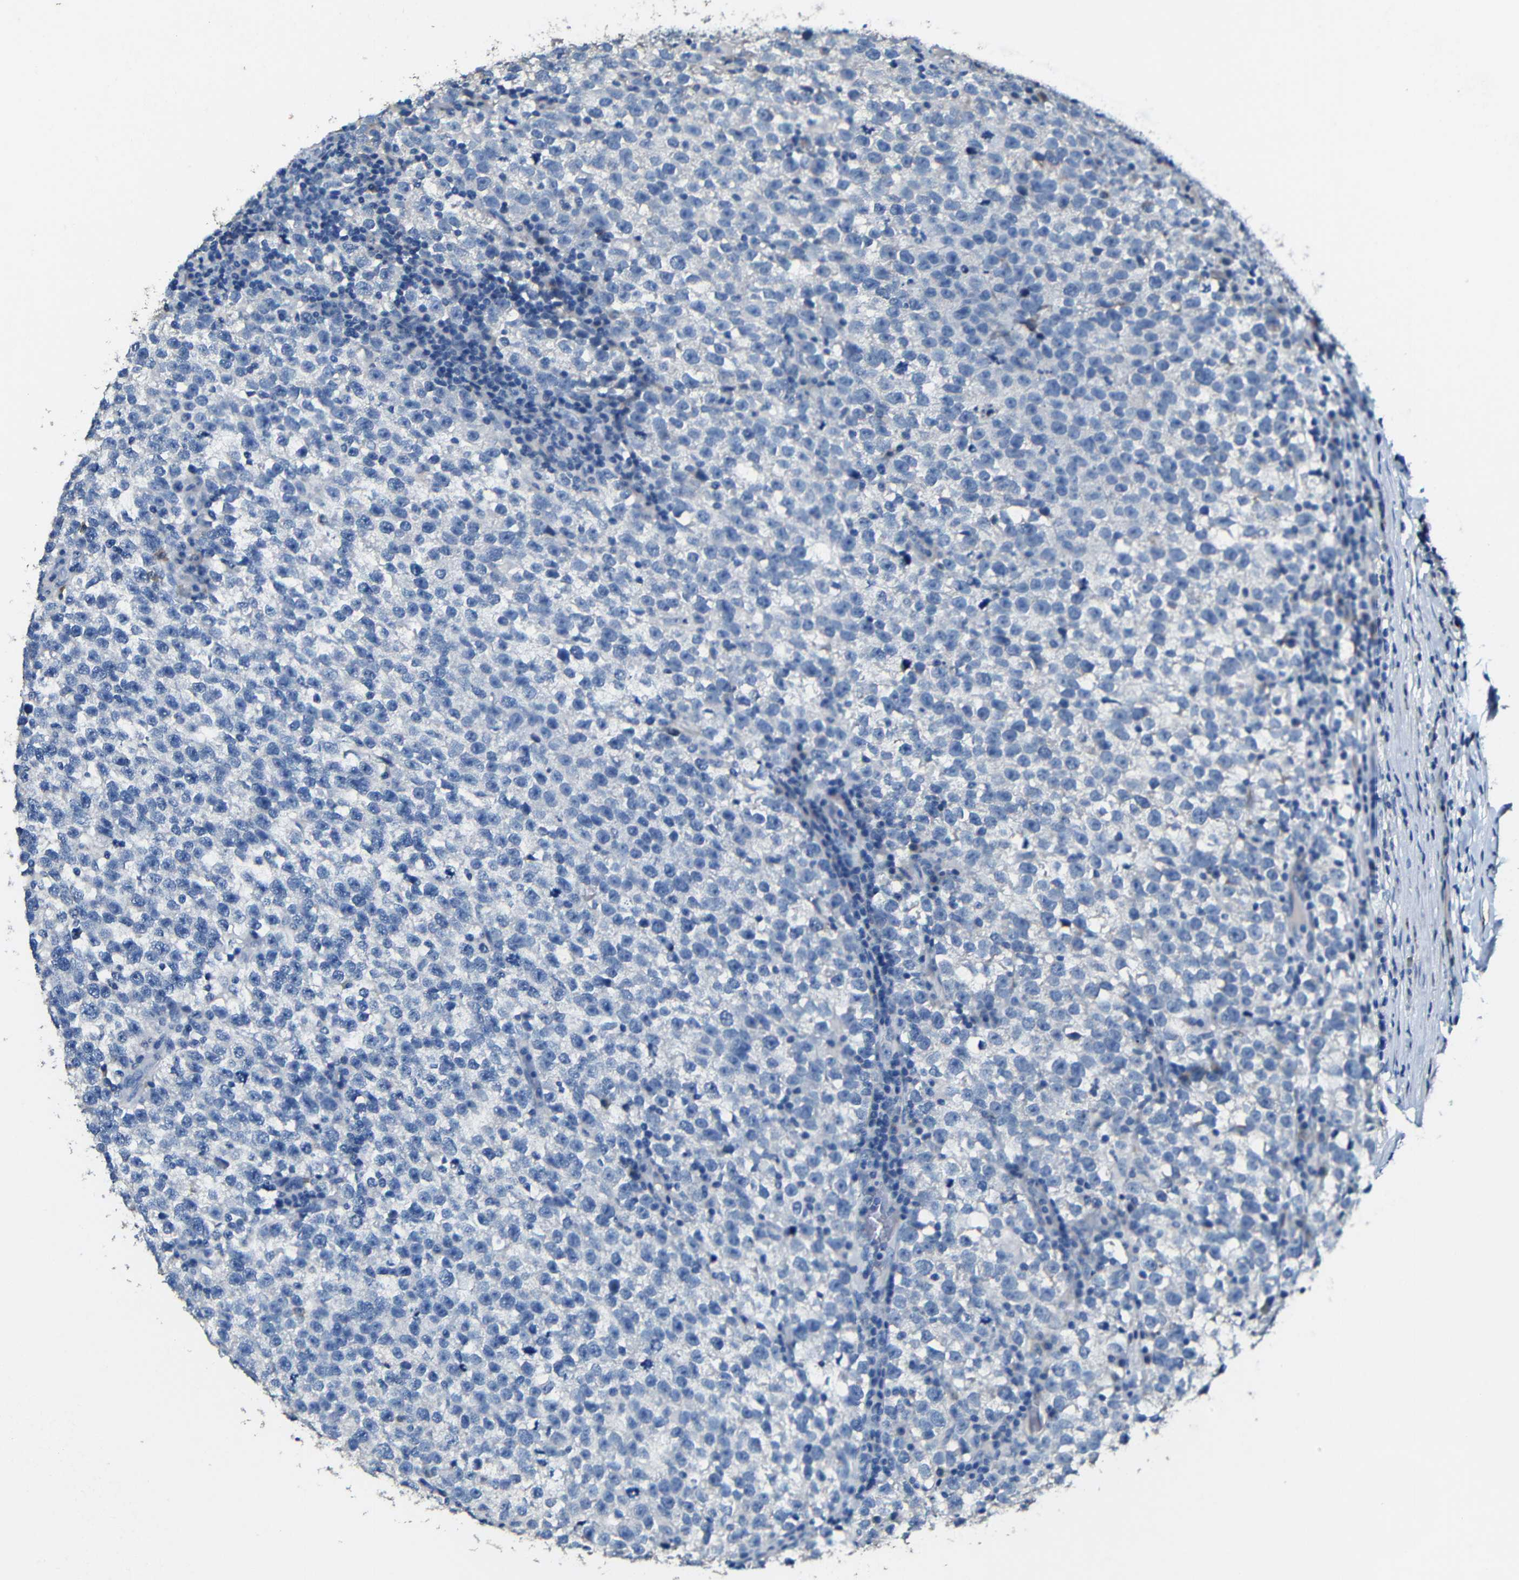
{"staining": {"intensity": "negative", "quantity": "none", "location": "none"}, "tissue": "testis cancer", "cell_type": "Tumor cells", "image_type": "cancer", "snomed": [{"axis": "morphology", "description": "Normal tissue, NOS"}, {"axis": "morphology", "description": "Seminoma, NOS"}, {"axis": "topography", "description": "Testis"}], "caption": "The micrograph demonstrates no staining of tumor cells in testis cancer. (Immunohistochemistry, brightfield microscopy, high magnification).", "gene": "ACKR2", "patient": {"sex": "male", "age": 43}}